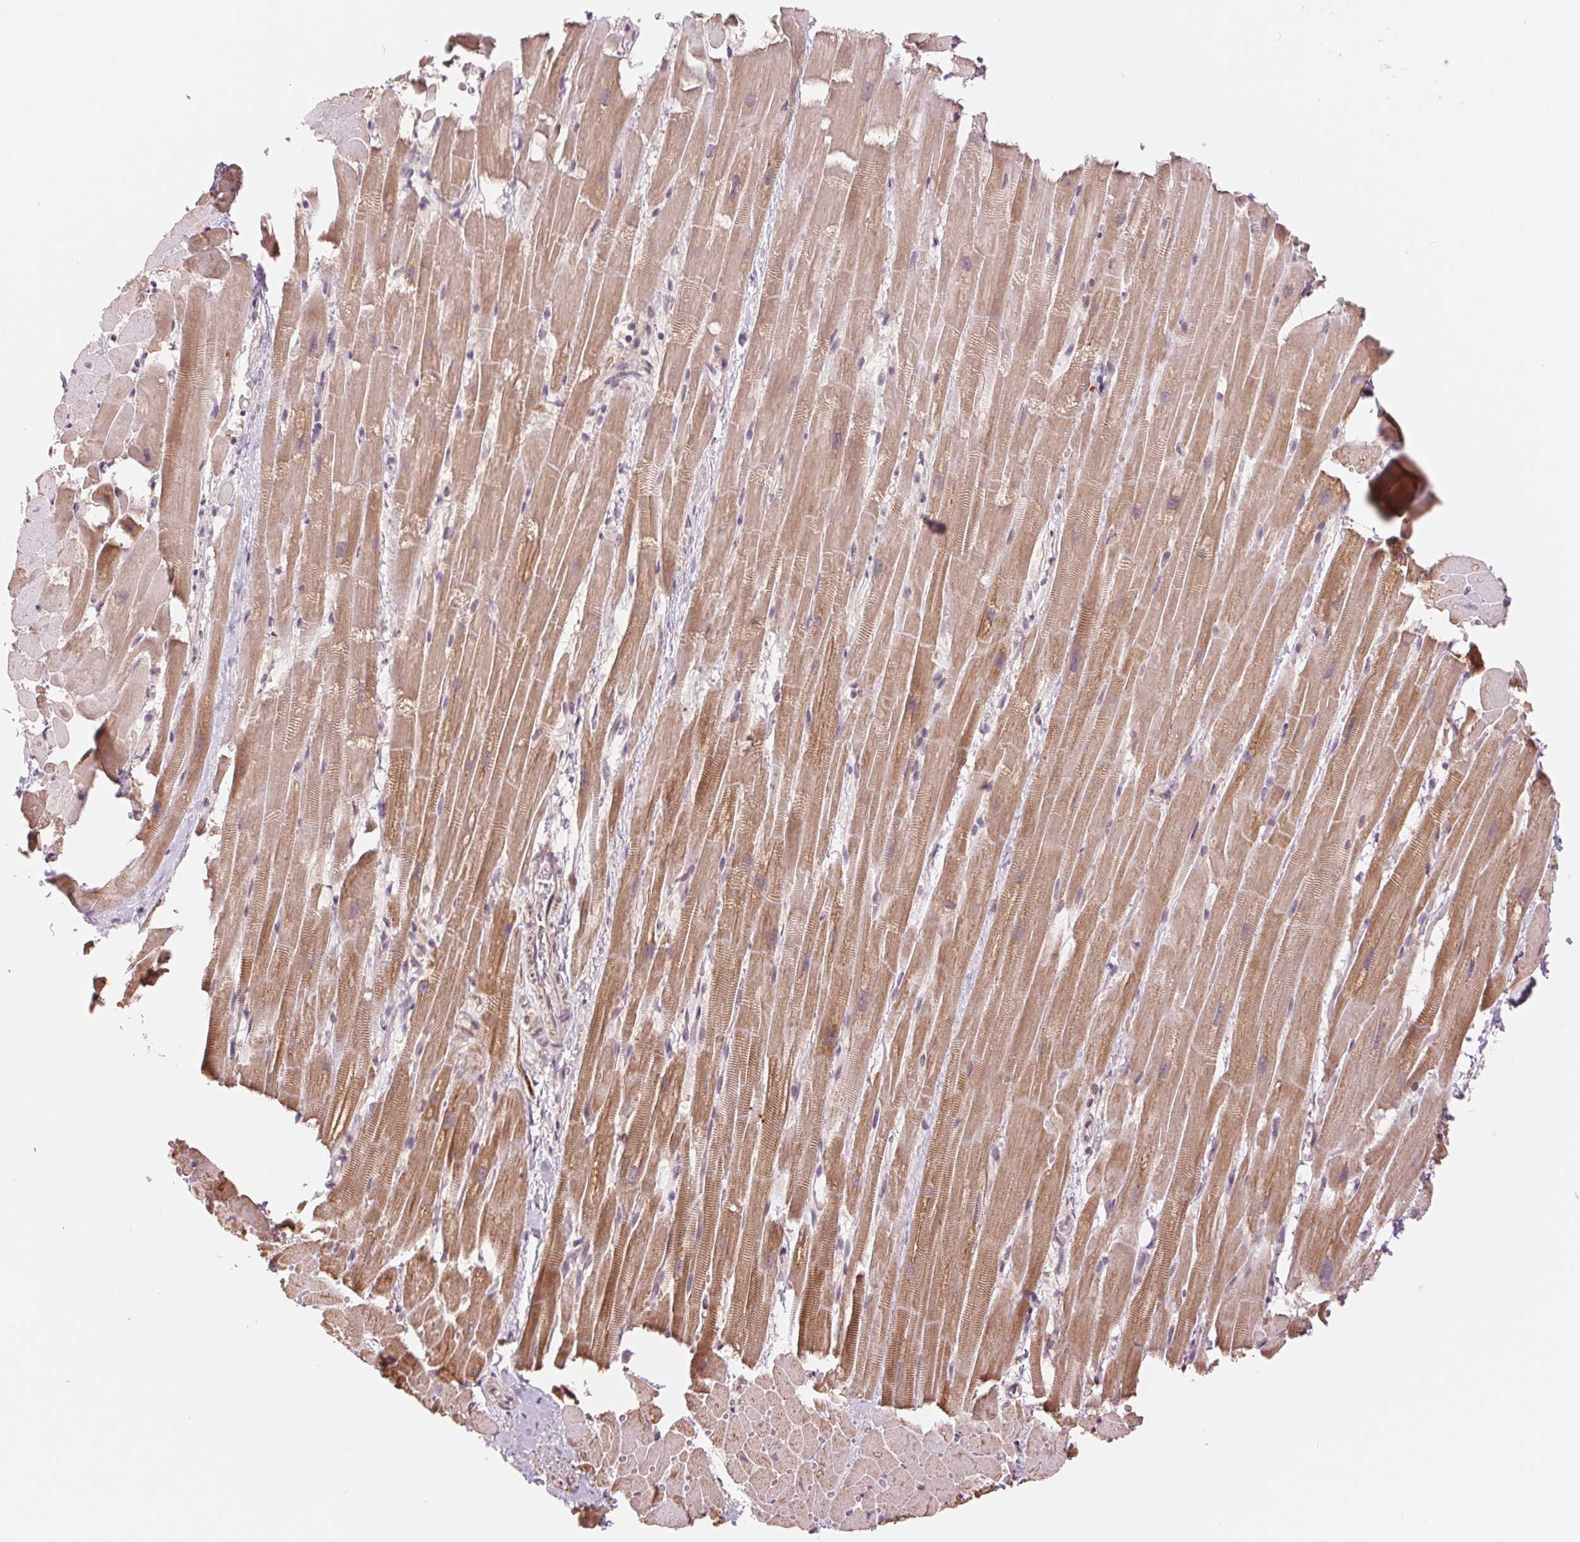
{"staining": {"intensity": "moderate", "quantity": ">75%", "location": "cytoplasmic/membranous"}, "tissue": "heart muscle", "cell_type": "Cardiomyocytes", "image_type": "normal", "snomed": [{"axis": "morphology", "description": "Normal tissue, NOS"}, {"axis": "topography", "description": "Heart"}], "caption": "Immunohistochemistry (IHC) photomicrograph of unremarkable human heart muscle stained for a protein (brown), which demonstrates medium levels of moderate cytoplasmic/membranous positivity in about >75% of cardiomyocytes.", "gene": "TECR", "patient": {"sex": "male", "age": 37}}